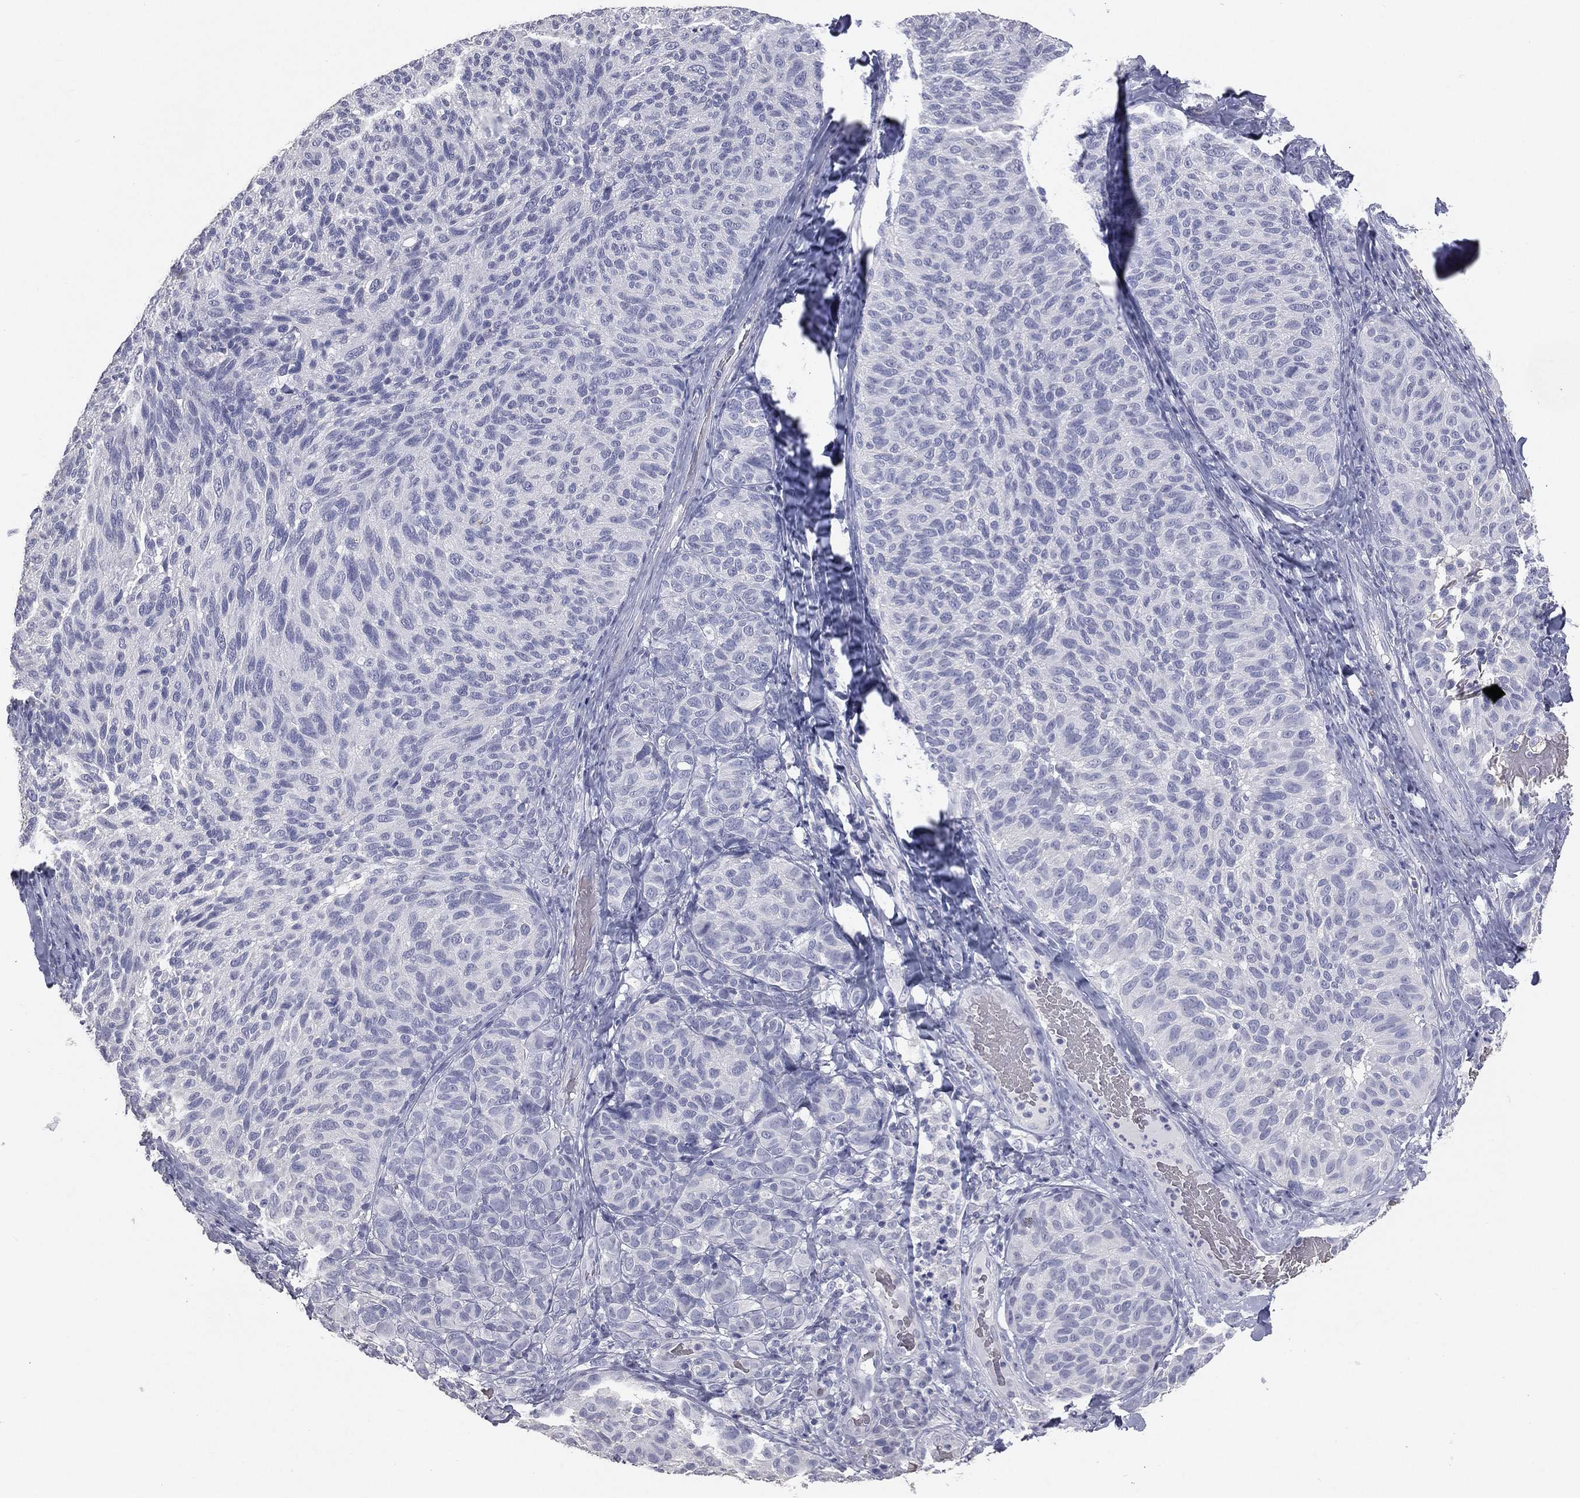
{"staining": {"intensity": "negative", "quantity": "none", "location": "none"}, "tissue": "melanoma", "cell_type": "Tumor cells", "image_type": "cancer", "snomed": [{"axis": "morphology", "description": "Malignant melanoma, NOS"}, {"axis": "topography", "description": "Skin"}], "caption": "IHC micrograph of human melanoma stained for a protein (brown), which displays no expression in tumor cells.", "gene": "ESX1", "patient": {"sex": "female", "age": 73}}